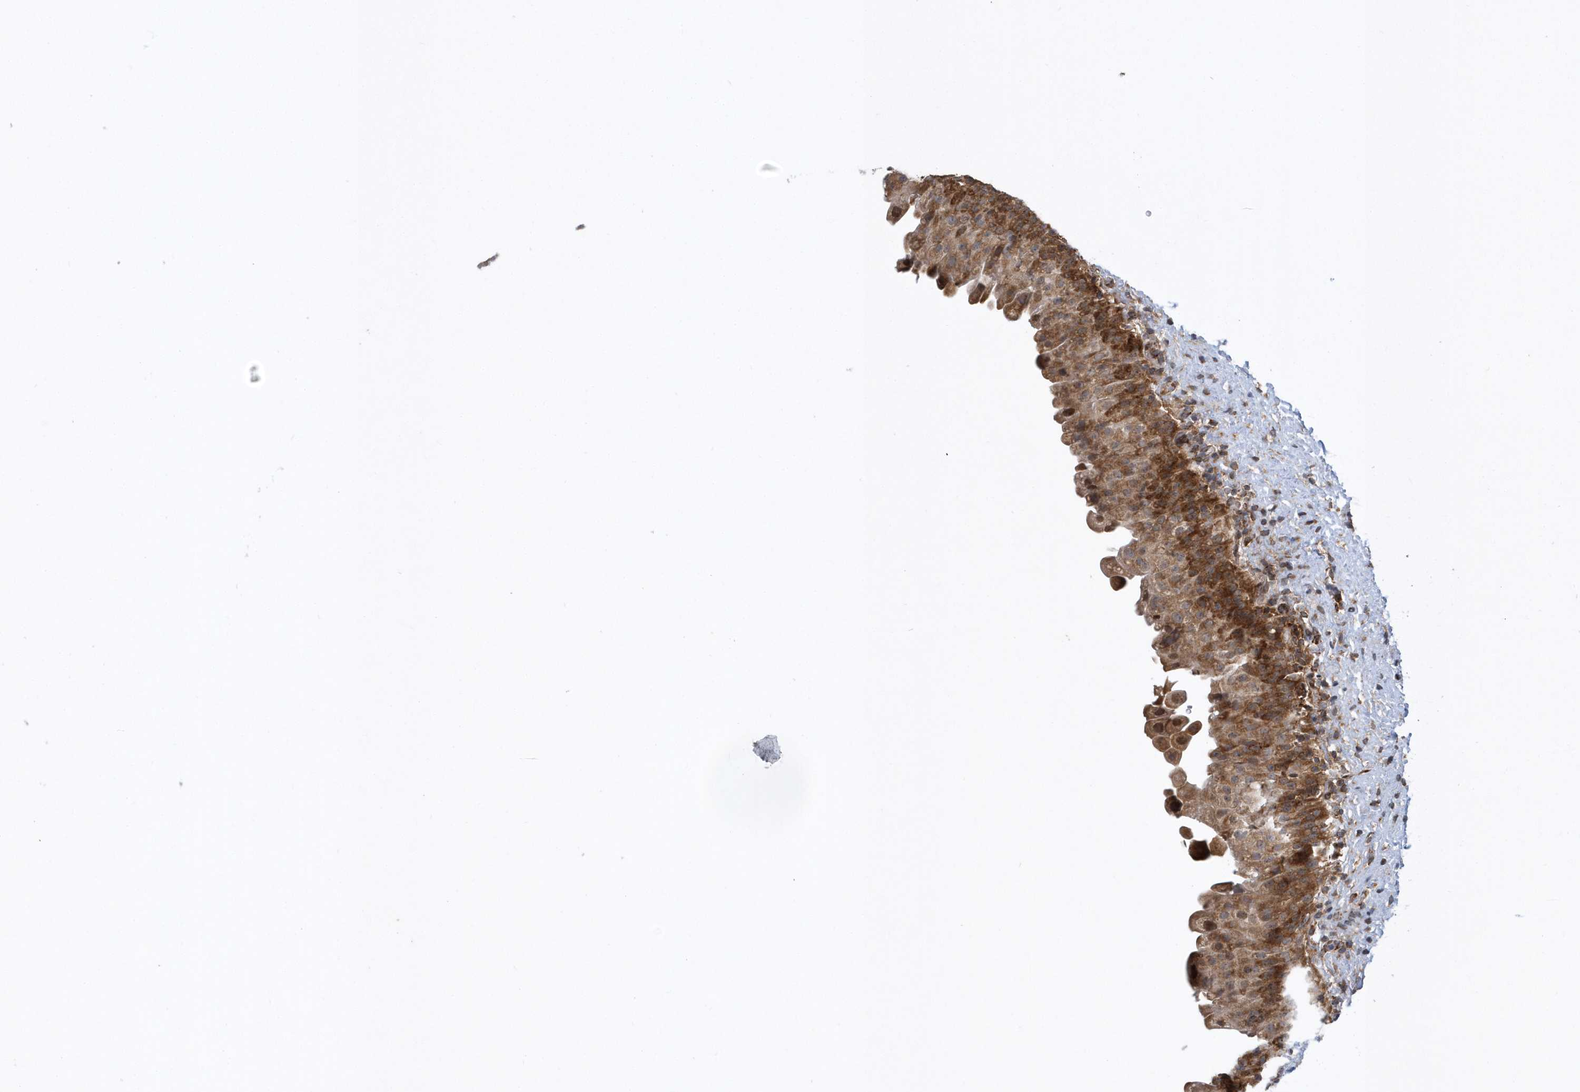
{"staining": {"intensity": "moderate", "quantity": ">75%", "location": "cytoplasmic/membranous,nuclear"}, "tissue": "urinary bladder", "cell_type": "Urothelial cells", "image_type": "normal", "snomed": [{"axis": "morphology", "description": "Normal tissue, NOS"}, {"axis": "topography", "description": "Urinary bladder"}], "caption": "Protein staining of unremarkable urinary bladder reveals moderate cytoplasmic/membranous,nuclear positivity in about >75% of urothelial cells.", "gene": "PHF1", "patient": {"sex": "female", "age": 27}}